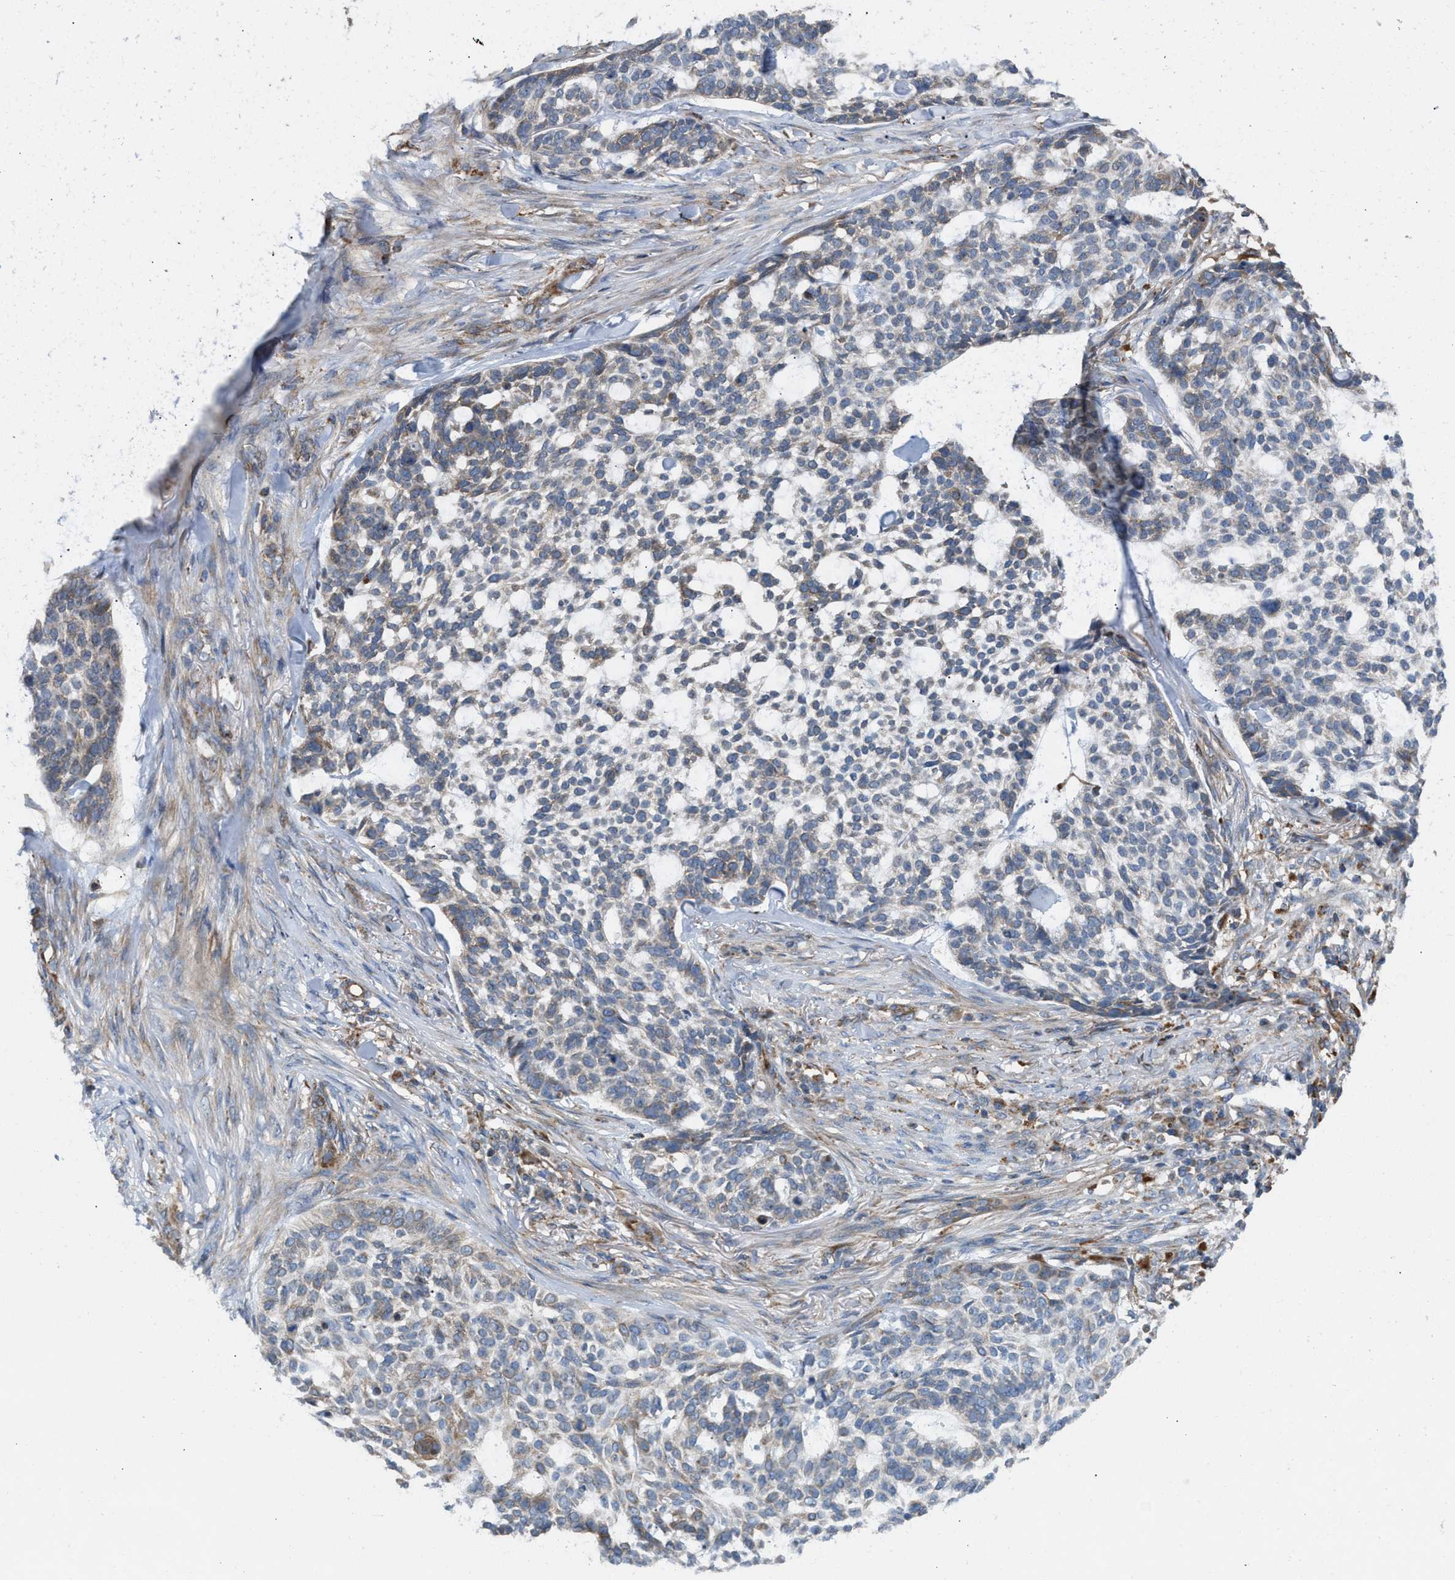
{"staining": {"intensity": "moderate", "quantity": "<25%", "location": "cytoplasmic/membranous"}, "tissue": "skin cancer", "cell_type": "Tumor cells", "image_type": "cancer", "snomed": [{"axis": "morphology", "description": "Basal cell carcinoma"}, {"axis": "topography", "description": "Skin"}], "caption": "Basal cell carcinoma (skin) stained for a protein (brown) demonstrates moderate cytoplasmic/membranous positive expression in about <25% of tumor cells.", "gene": "SLC10A3", "patient": {"sex": "female", "age": 64}}